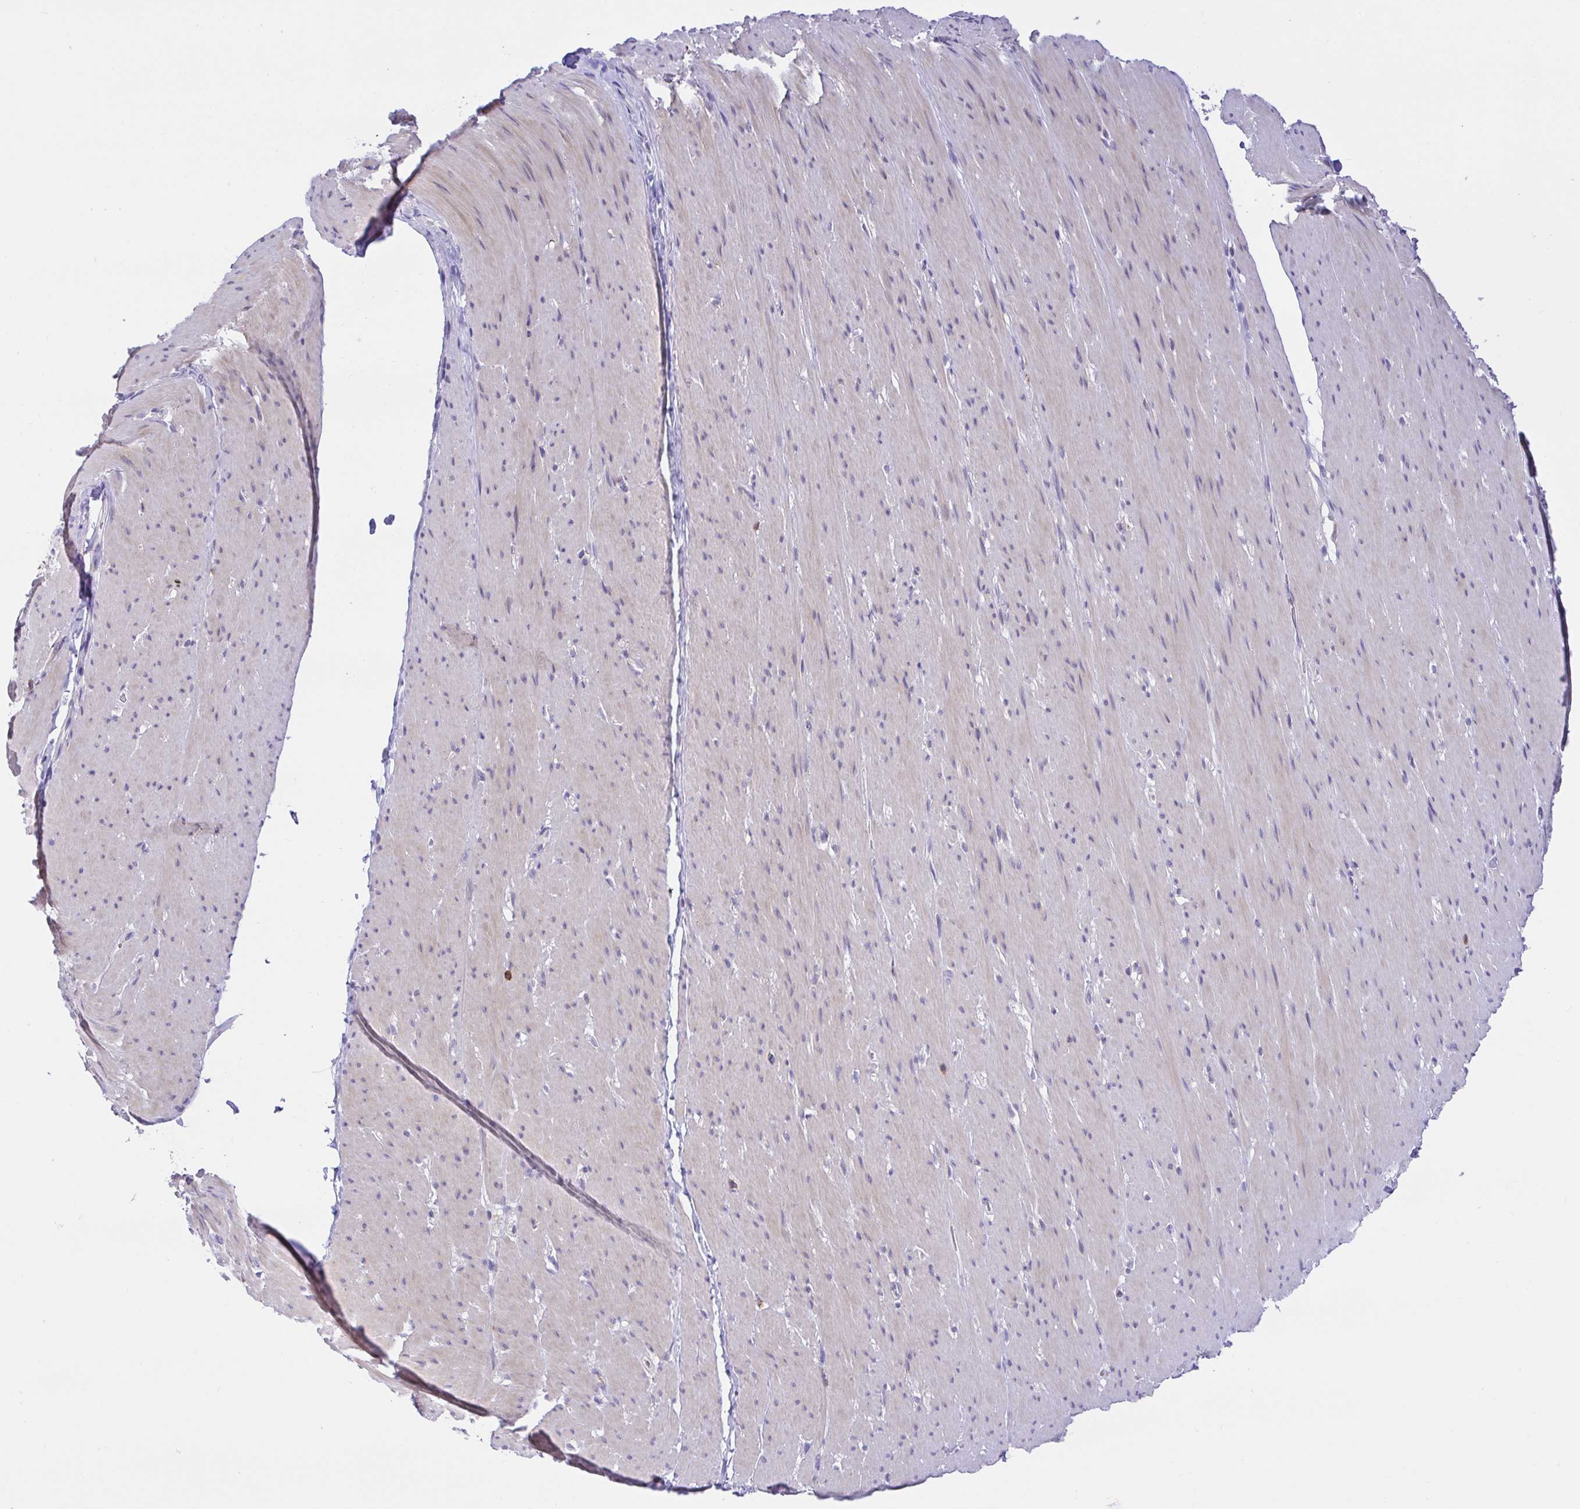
{"staining": {"intensity": "weak", "quantity": "<25%", "location": "cytoplasmic/membranous"}, "tissue": "smooth muscle", "cell_type": "Smooth muscle cells", "image_type": "normal", "snomed": [{"axis": "morphology", "description": "Normal tissue, NOS"}, {"axis": "topography", "description": "Smooth muscle"}, {"axis": "topography", "description": "Rectum"}], "caption": "Unremarkable smooth muscle was stained to show a protein in brown. There is no significant staining in smooth muscle cells. Brightfield microscopy of immunohistochemistry stained with DAB (brown) and hematoxylin (blue), captured at high magnification.", "gene": "SKAP1", "patient": {"sex": "male", "age": 53}}